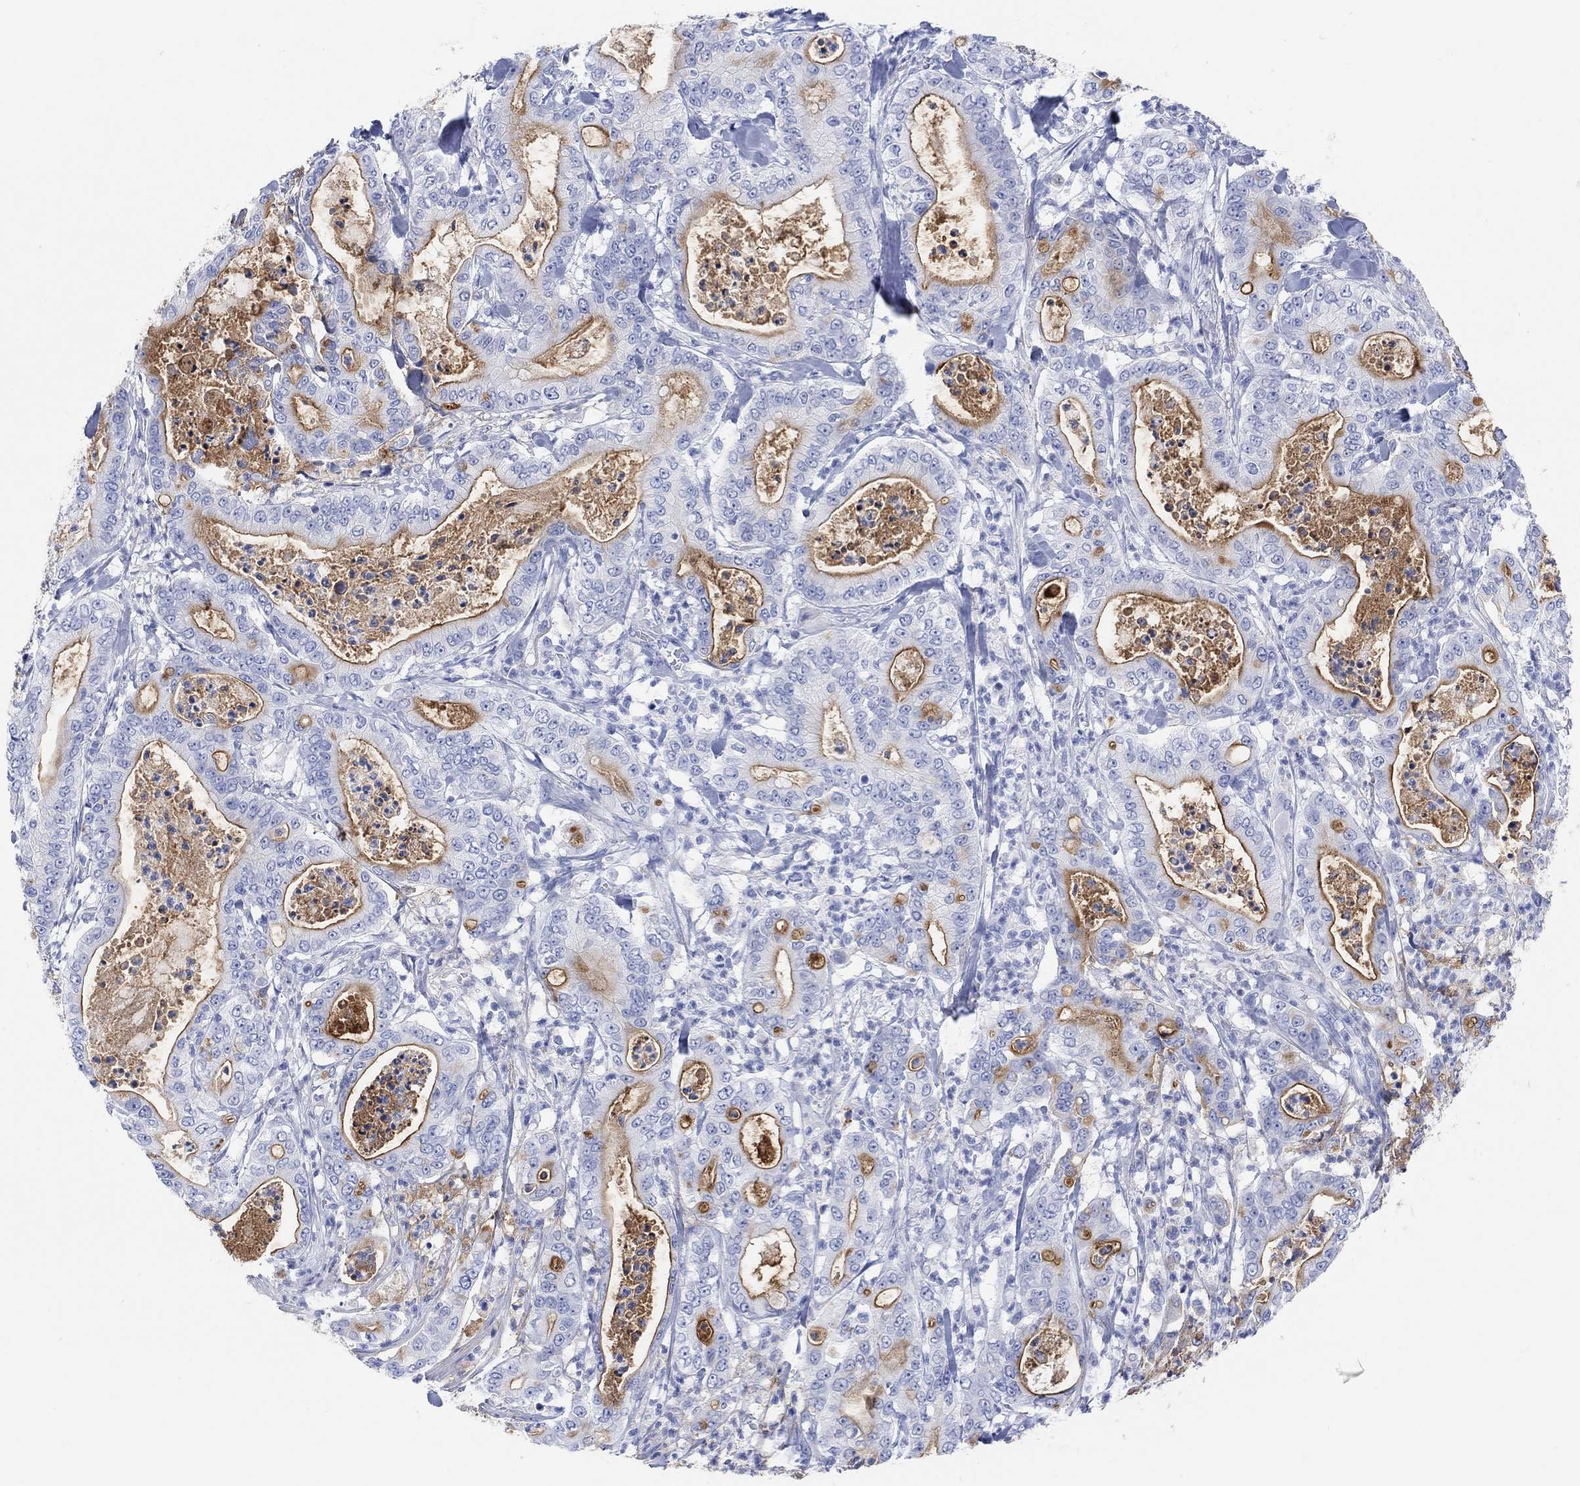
{"staining": {"intensity": "moderate", "quantity": "<25%", "location": "cytoplasmic/membranous"}, "tissue": "pancreatic cancer", "cell_type": "Tumor cells", "image_type": "cancer", "snomed": [{"axis": "morphology", "description": "Adenocarcinoma, NOS"}, {"axis": "topography", "description": "Pancreas"}], "caption": "Adenocarcinoma (pancreatic) stained with IHC demonstrates moderate cytoplasmic/membranous positivity in about <25% of tumor cells.", "gene": "XIRP2", "patient": {"sex": "male", "age": 71}}